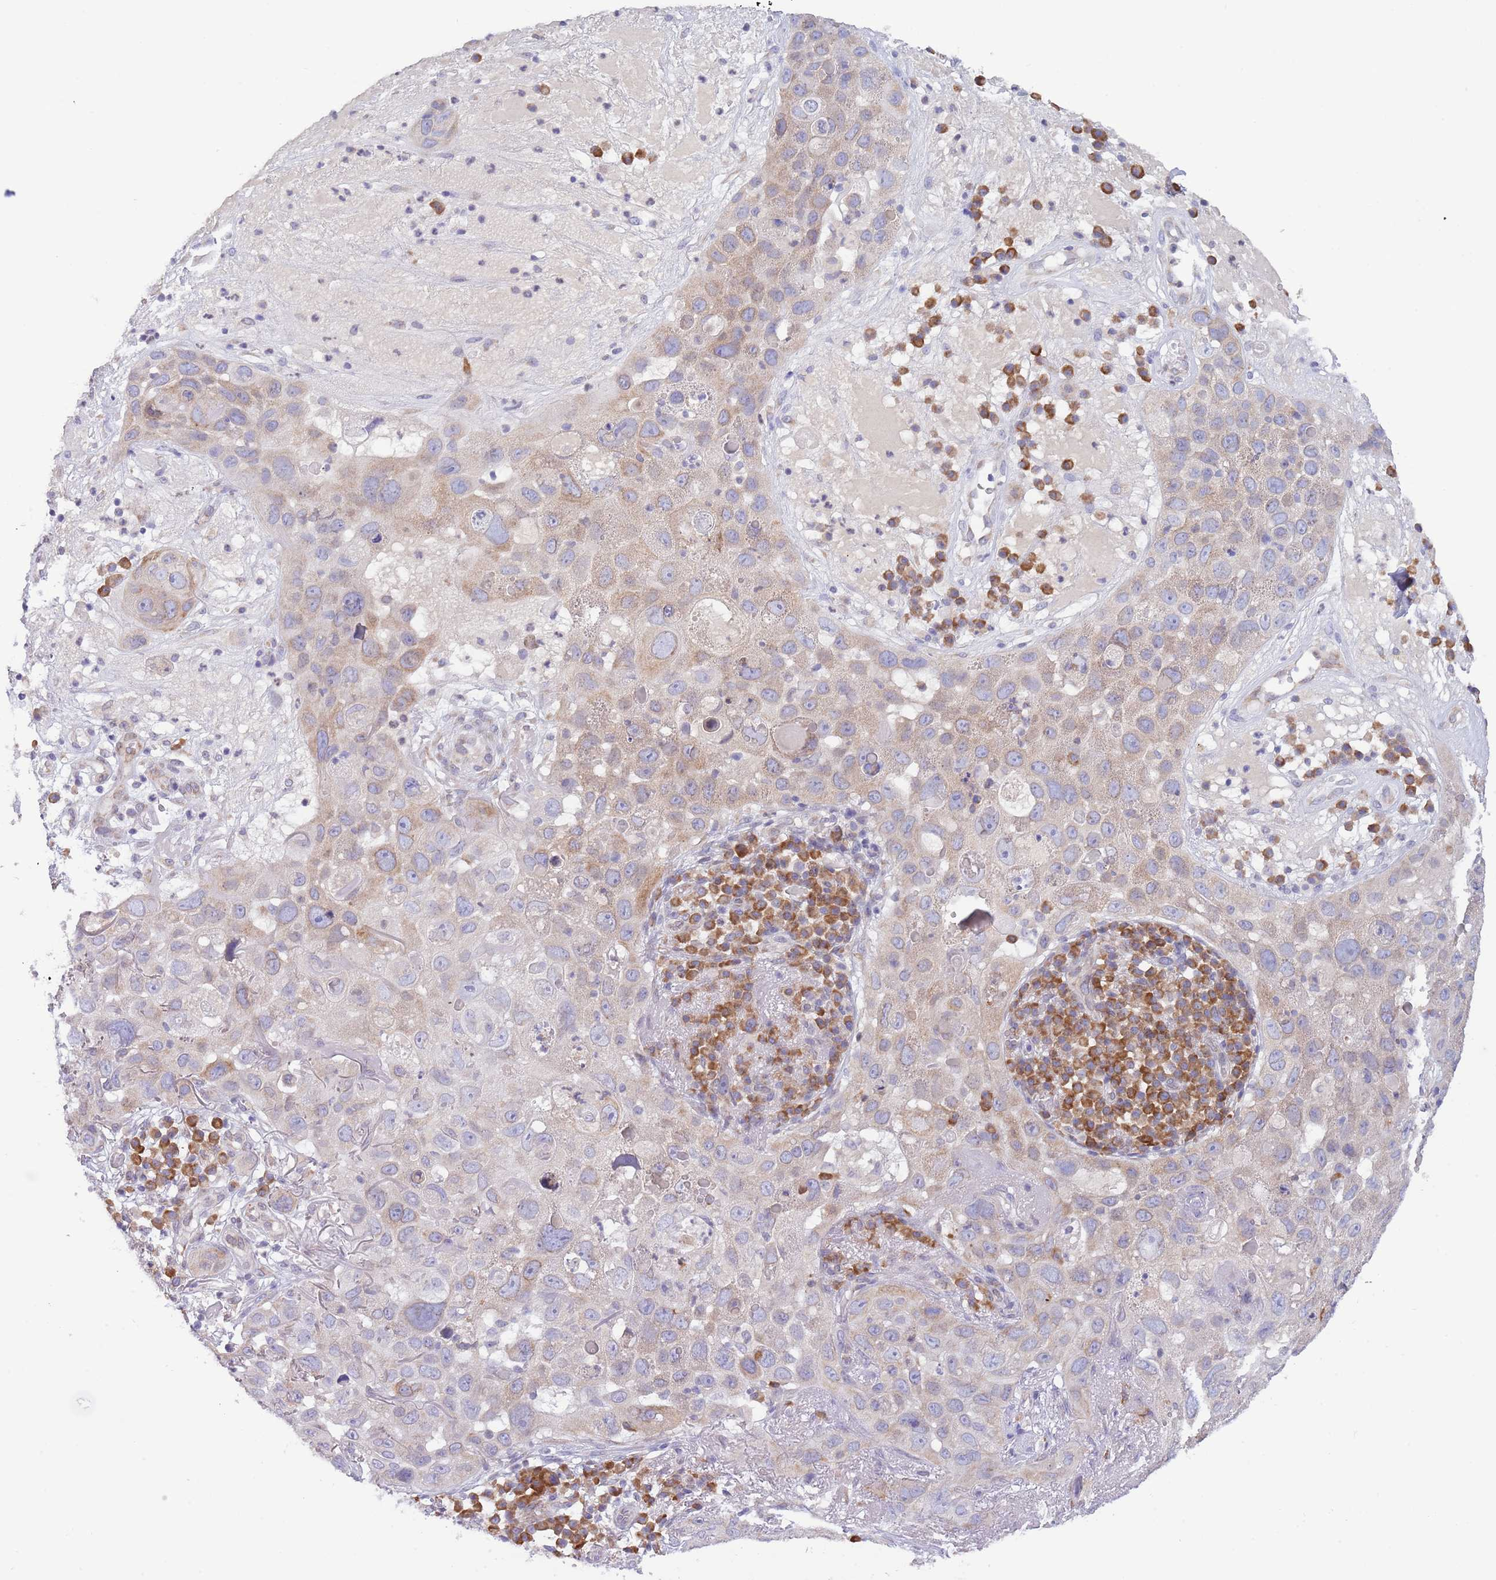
{"staining": {"intensity": "weak", "quantity": "25%-75%", "location": "cytoplasmic/membranous"}, "tissue": "skin cancer", "cell_type": "Tumor cells", "image_type": "cancer", "snomed": [{"axis": "morphology", "description": "Squamous cell carcinoma in situ, NOS"}, {"axis": "morphology", "description": "Squamous cell carcinoma, NOS"}, {"axis": "topography", "description": "Skin"}], "caption": "IHC of human skin squamous cell carcinoma in situ shows low levels of weak cytoplasmic/membranous staining in about 25%-75% of tumor cells. The protein is shown in brown color, while the nuclei are stained blue.", "gene": "EBPL", "patient": {"sex": "male", "age": 93}}